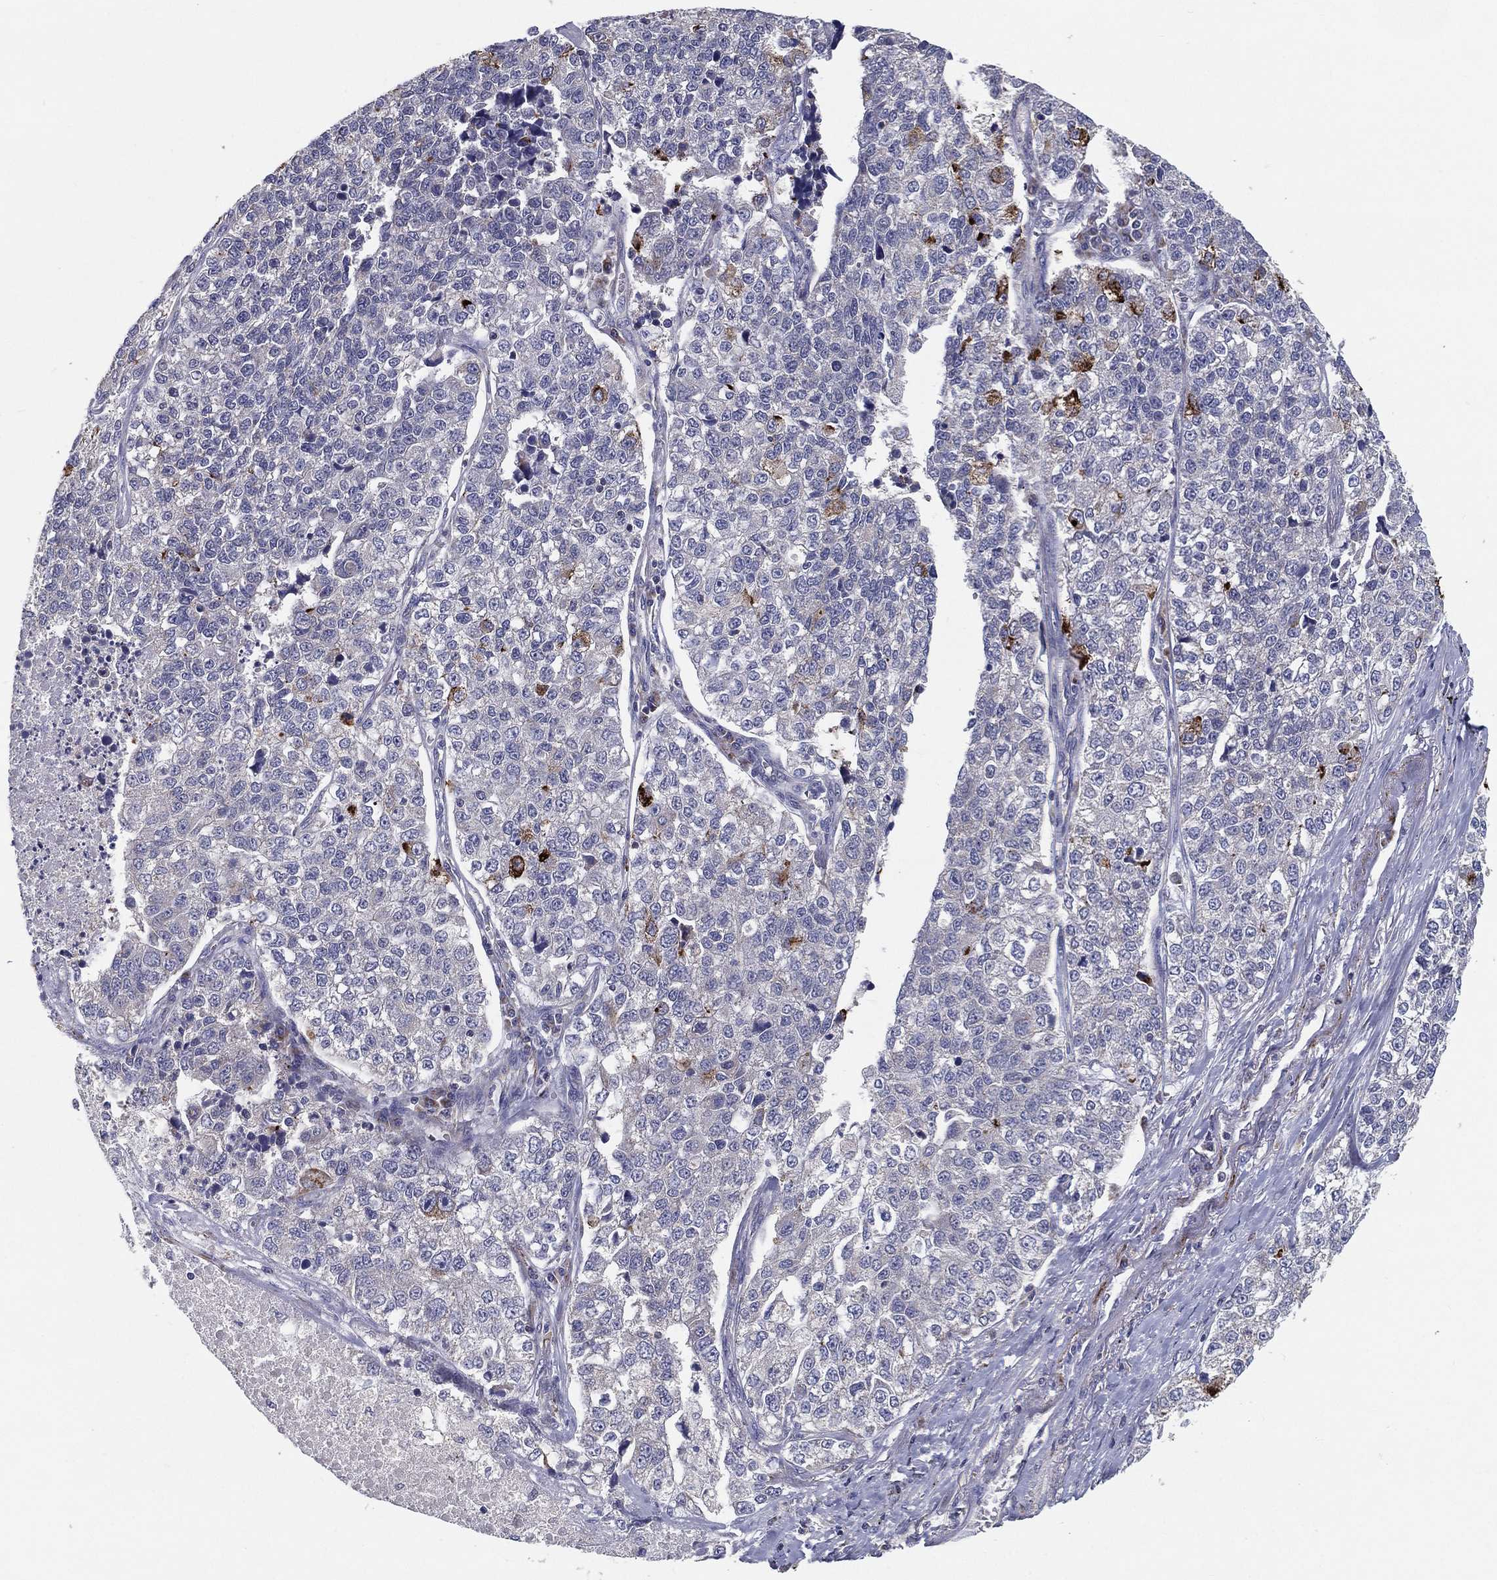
{"staining": {"intensity": "moderate", "quantity": "<25%", "location": "cytoplasmic/membranous"}, "tissue": "lung cancer", "cell_type": "Tumor cells", "image_type": "cancer", "snomed": [{"axis": "morphology", "description": "Adenocarcinoma, NOS"}, {"axis": "topography", "description": "Lung"}], "caption": "Brown immunohistochemical staining in human lung adenocarcinoma exhibits moderate cytoplasmic/membranous staining in approximately <25% of tumor cells. The staining was performed using DAB to visualize the protein expression in brown, while the nuclei were stained in blue with hematoxylin (Magnification: 20x).", "gene": "PCSK1", "patient": {"sex": "male", "age": 49}}